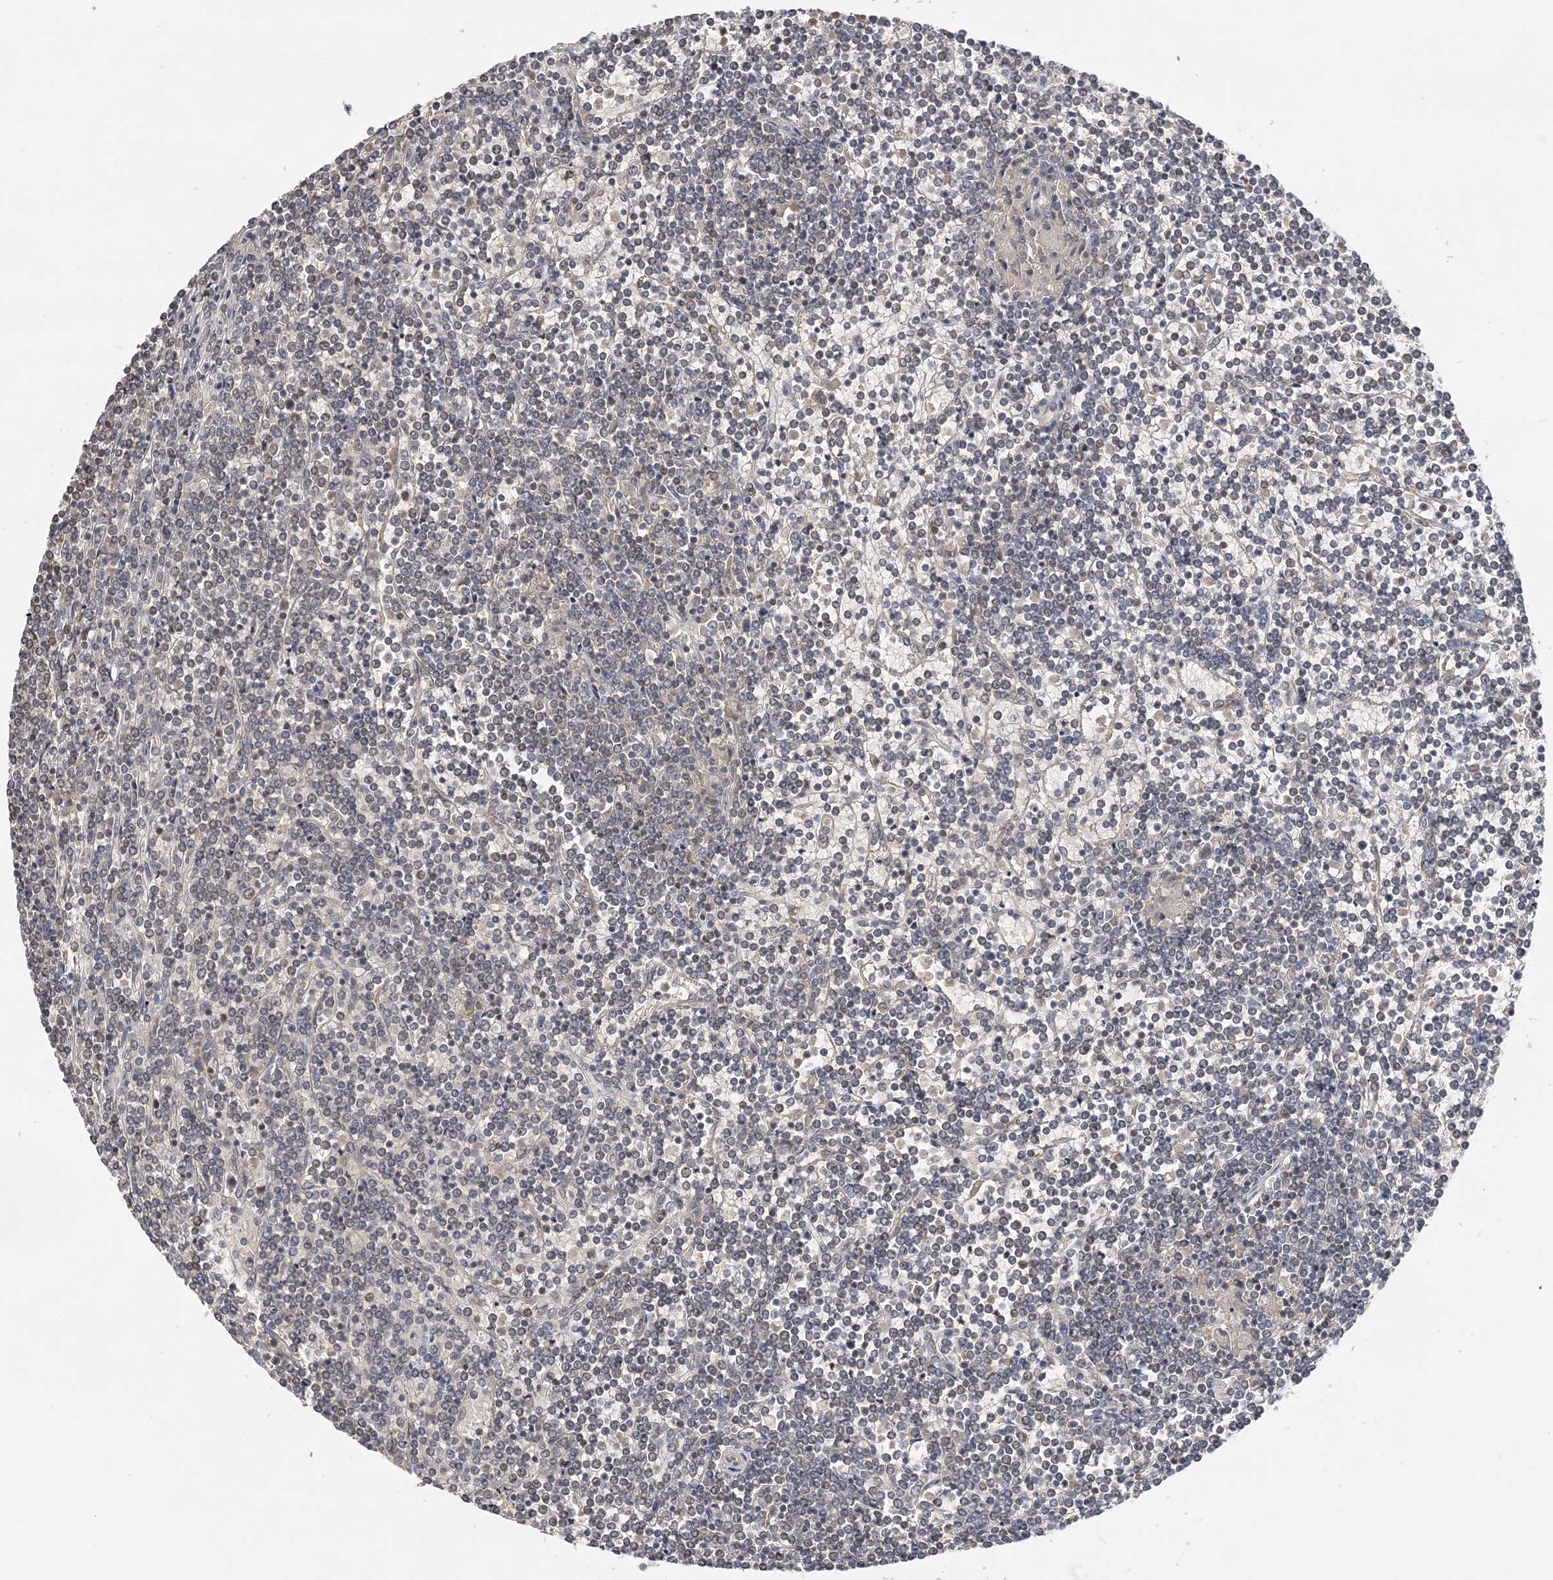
{"staining": {"intensity": "negative", "quantity": "none", "location": "none"}, "tissue": "lymphoma", "cell_type": "Tumor cells", "image_type": "cancer", "snomed": [{"axis": "morphology", "description": "Malignant lymphoma, non-Hodgkin's type, Low grade"}, {"axis": "topography", "description": "Spleen"}], "caption": "Tumor cells show no significant protein positivity in low-grade malignant lymphoma, non-Hodgkin's type.", "gene": "SYCP3", "patient": {"sex": "female", "age": 19}}